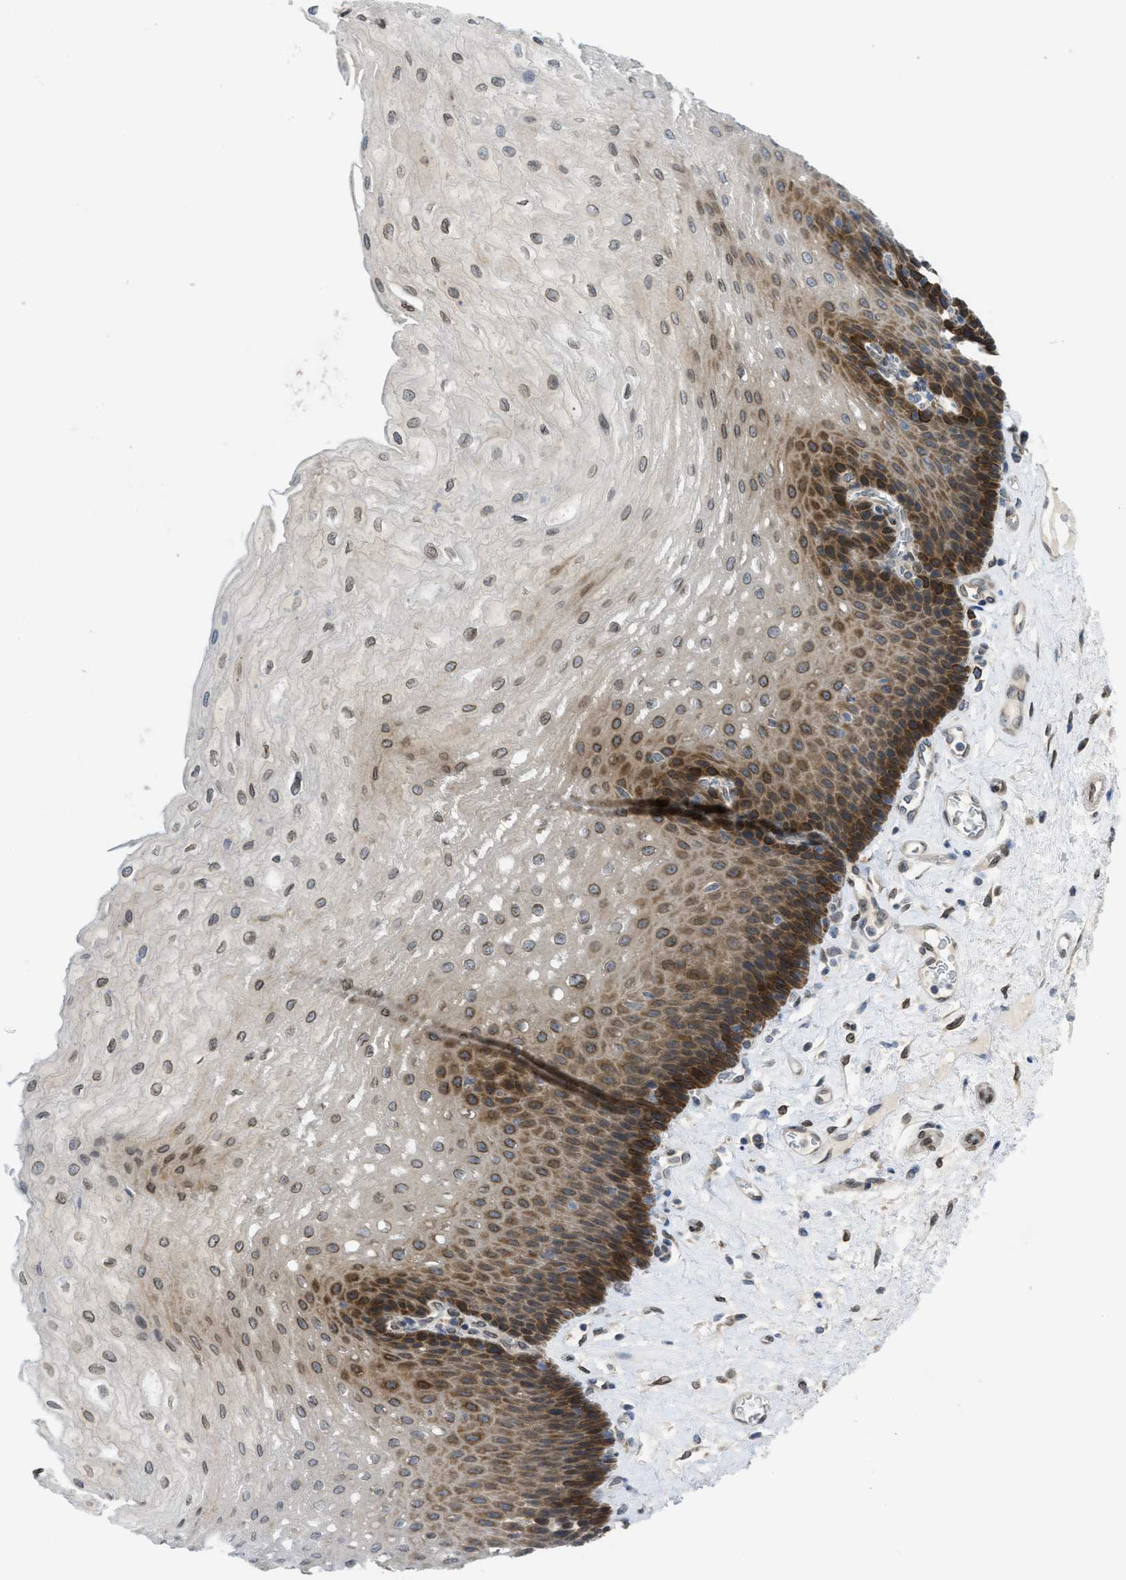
{"staining": {"intensity": "strong", "quantity": "25%-75%", "location": "cytoplasmic/membranous,nuclear"}, "tissue": "esophagus", "cell_type": "Squamous epithelial cells", "image_type": "normal", "snomed": [{"axis": "morphology", "description": "Normal tissue, NOS"}, {"axis": "topography", "description": "Esophagus"}], "caption": "Protein staining shows strong cytoplasmic/membranous,nuclear expression in about 25%-75% of squamous epithelial cells in normal esophagus. (DAB (3,3'-diaminobenzidine) = brown stain, brightfield microscopy at high magnification).", "gene": "EIF2AK3", "patient": {"sex": "female", "age": 72}}